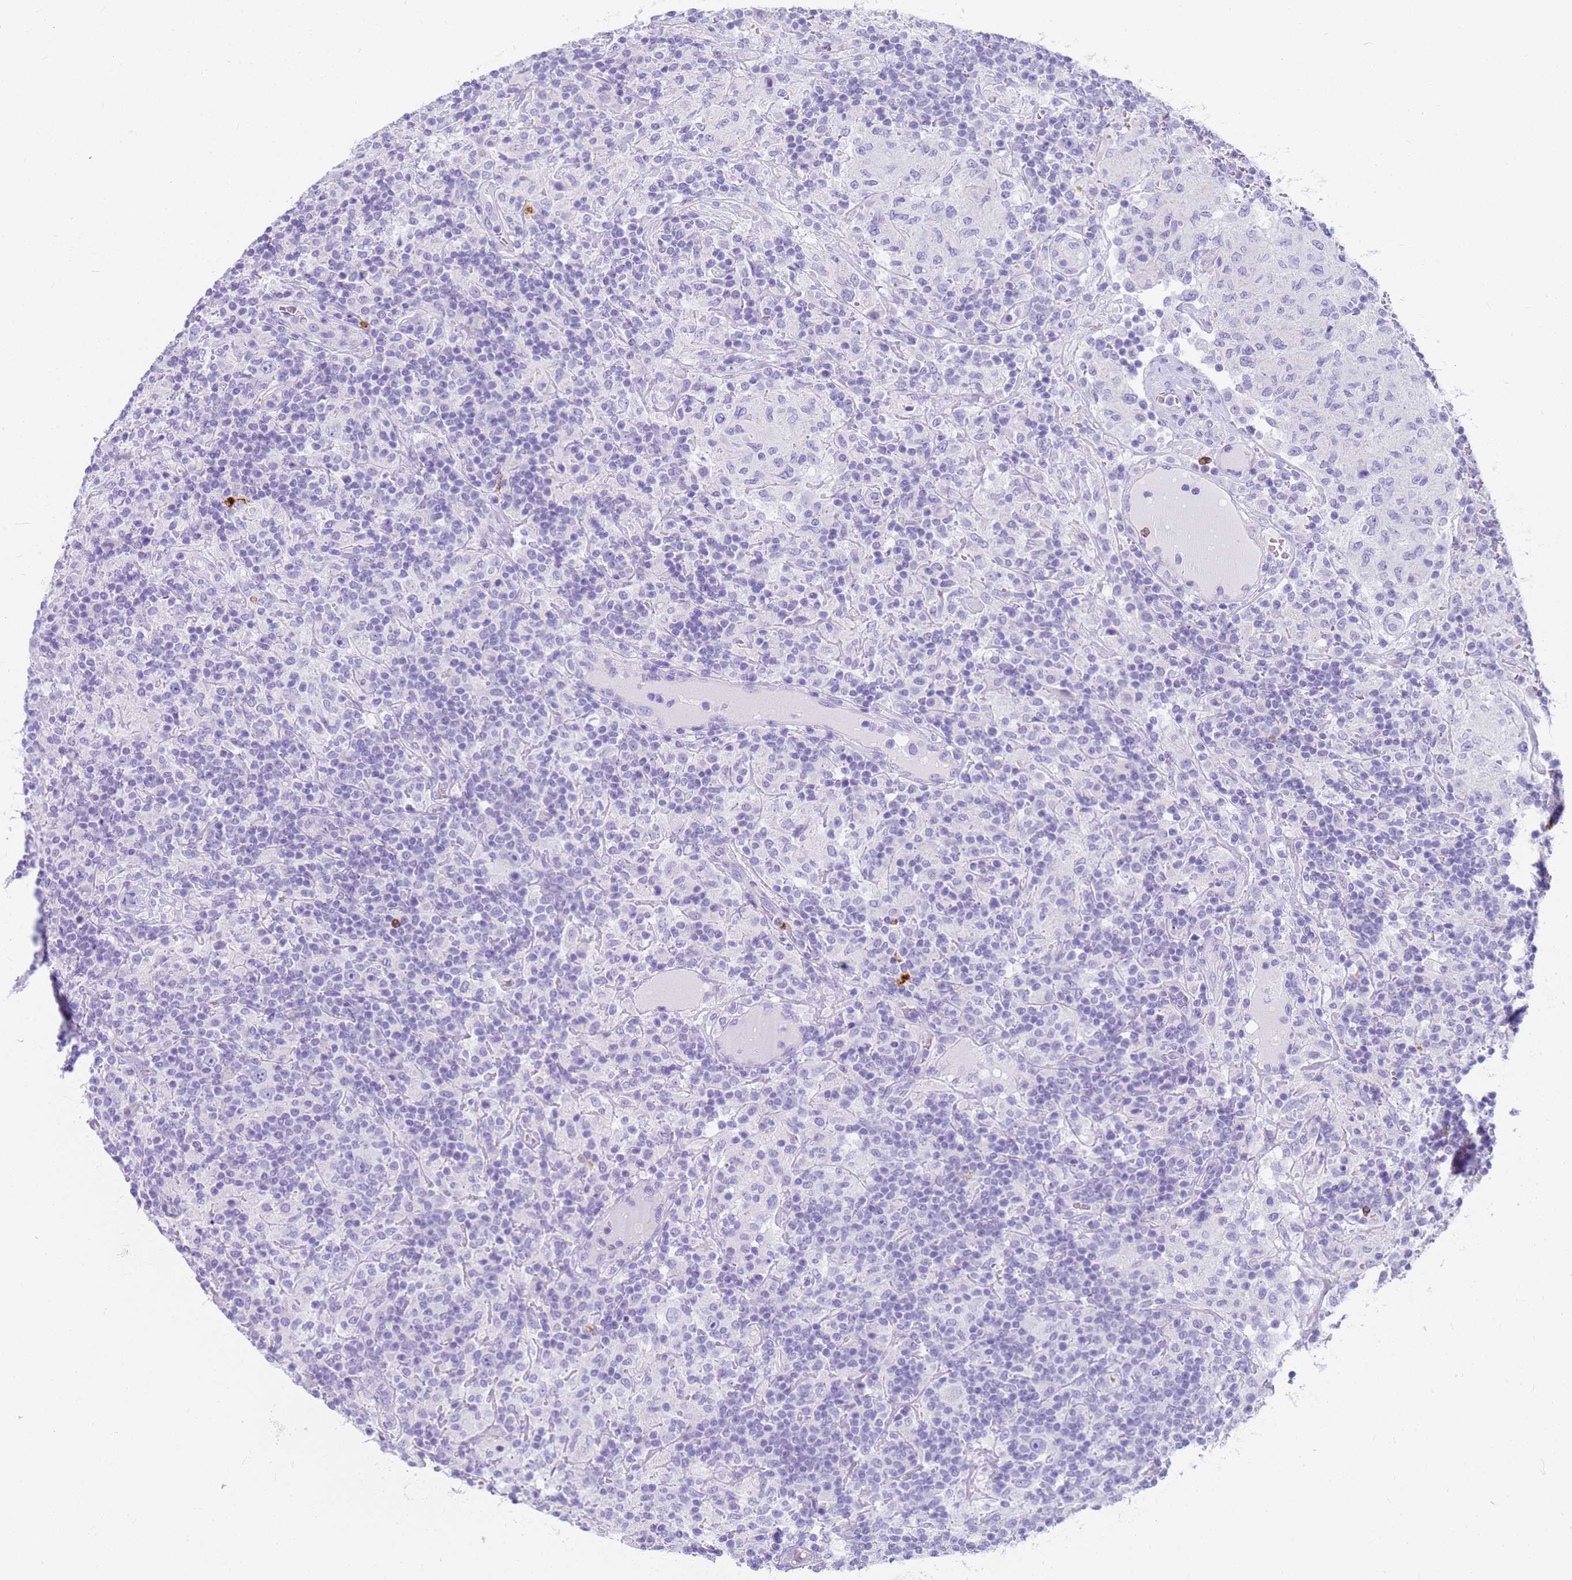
{"staining": {"intensity": "negative", "quantity": "none", "location": "none"}, "tissue": "lymphoma", "cell_type": "Tumor cells", "image_type": "cancer", "snomed": [{"axis": "morphology", "description": "Hodgkin's disease, NOS"}, {"axis": "topography", "description": "Lymph node"}], "caption": "Immunohistochemical staining of Hodgkin's disease shows no significant staining in tumor cells.", "gene": "RNASE2", "patient": {"sex": "male", "age": 70}}